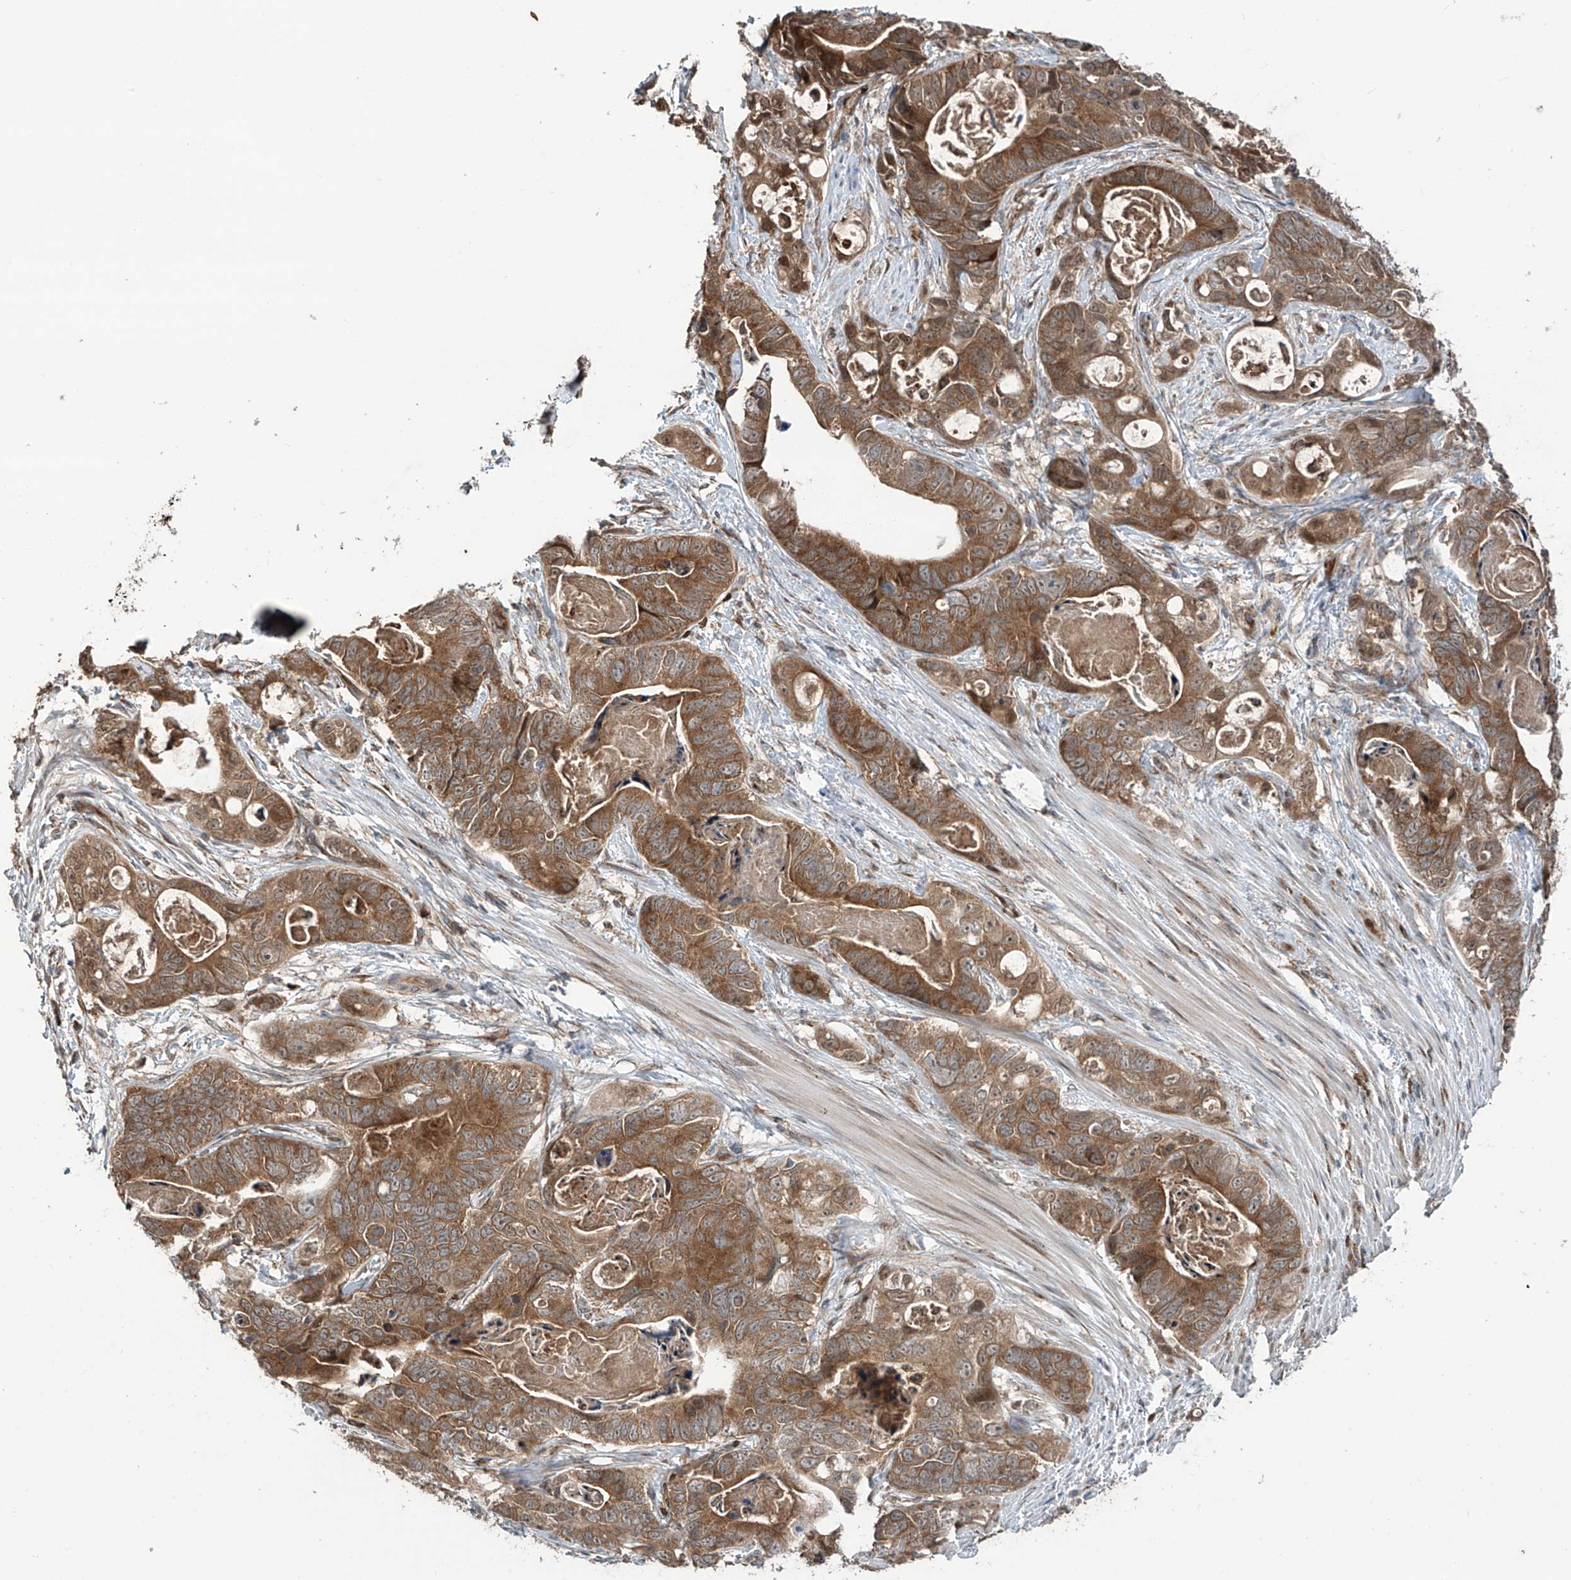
{"staining": {"intensity": "moderate", "quantity": ">75%", "location": "cytoplasmic/membranous"}, "tissue": "stomach cancer", "cell_type": "Tumor cells", "image_type": "cancer", "snomed": [{"axis": "morphology", "description": "Normal tissue, NOS"}, {"axis": "morphology", "description": "Adenocarcinoma, NOS"}, {"axis": "topography", "description": "Stomach"}], "caption": "Tumor cells display moderate cytoplasmic/membranous expression in approximately >75% of cells in stomach adenocarcinoma. (DAB (3,3'-diaminobenzidine) IHC, brown staining for protein, blue staining for nuclei).", "gene": "ZDHHC9", "patient": {"sex": "female", "age": 89}}